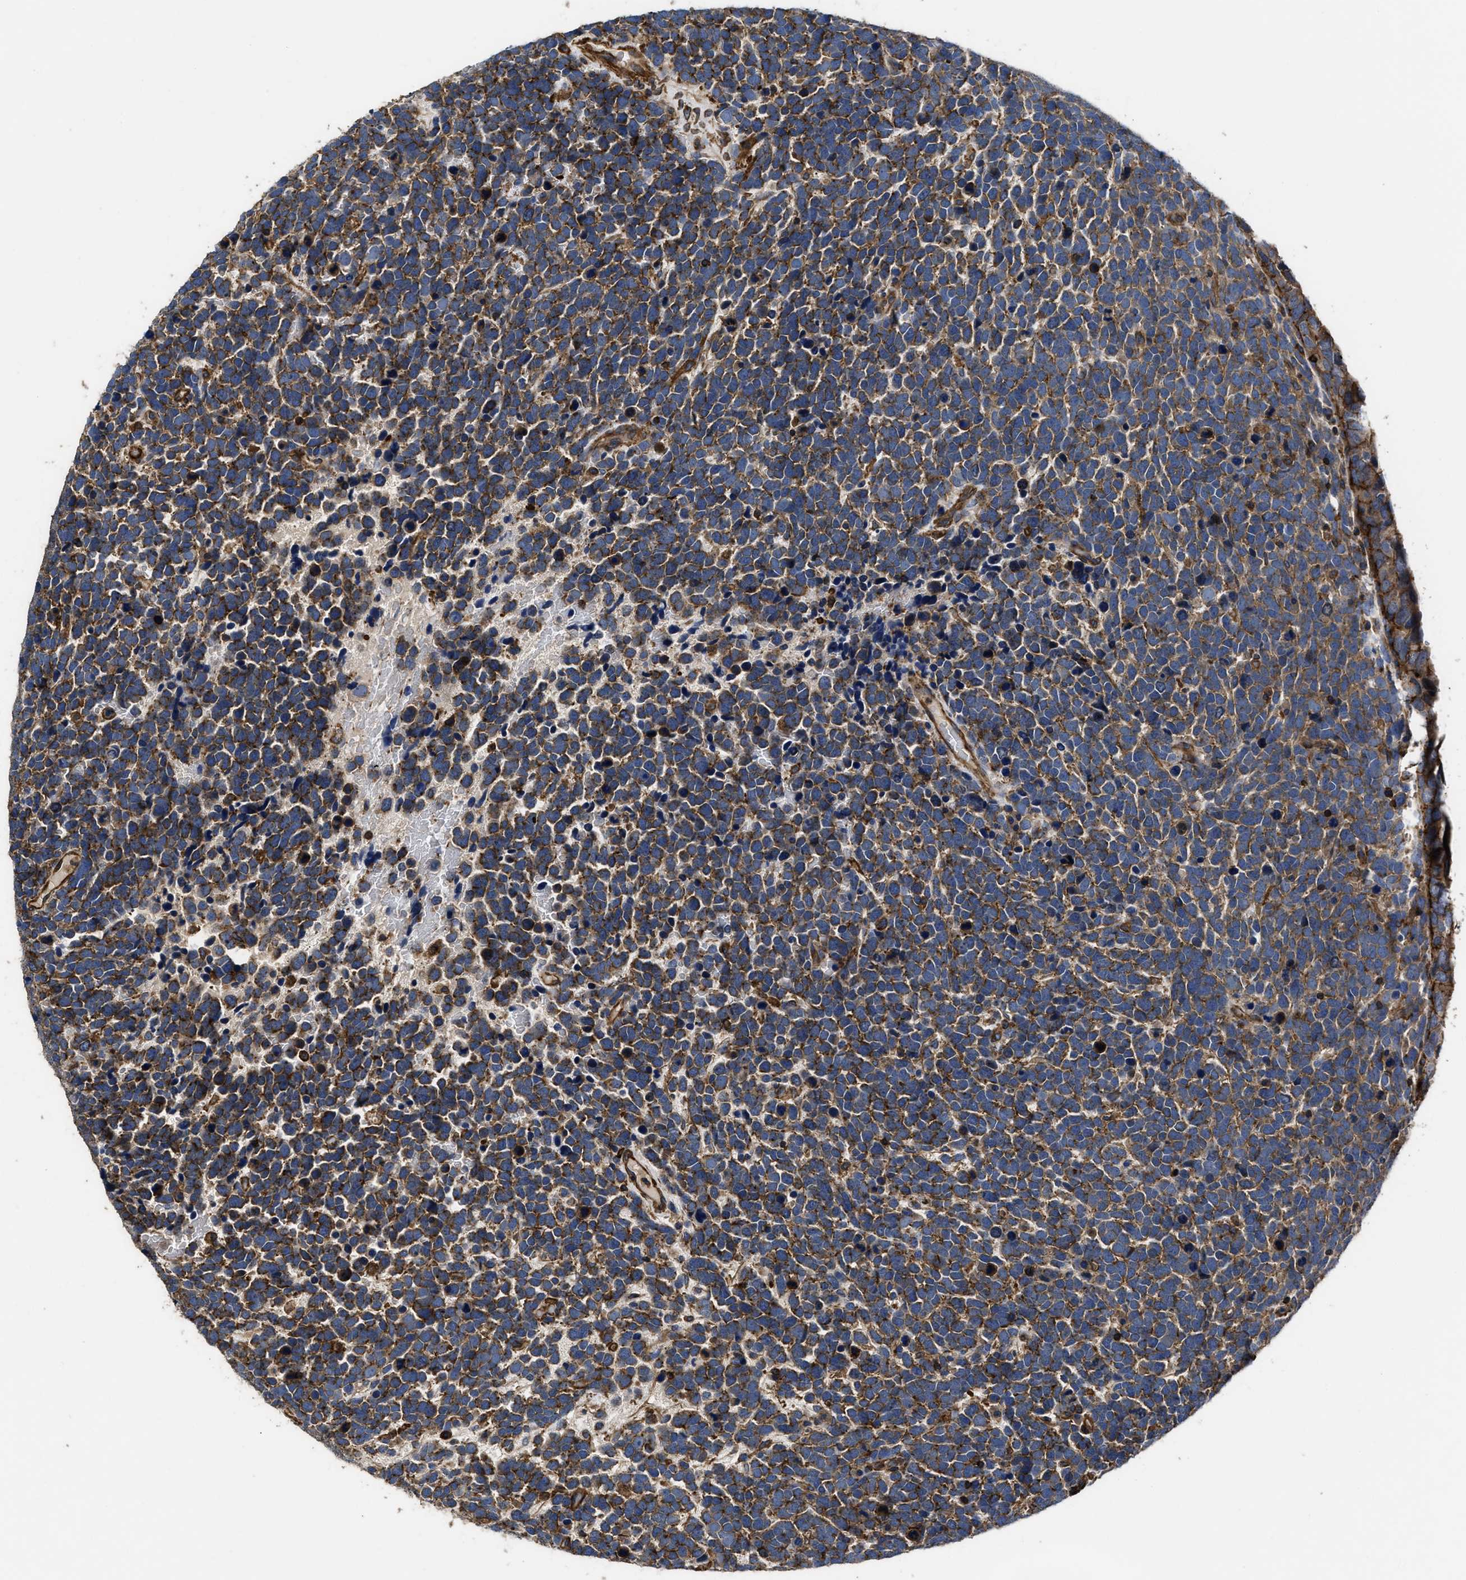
{"staining": {"intensity": "moderate", "quantity": ">75%", "location": "cytoplasmic/membranous"}, "tissue": "urothelial cancer", "cell_type": "Tumor cells", "image_type": "cancer", "snomed": [{"axis": "morphology", "description": "Urothelial carcinoma, High grade"}, {"axis": "topography", "description": "Urinary bladder"}], "caption": "A high-resolution photomicrograph shows immunohistochemistry (IHC) staining of urothelial cancer, which reveals moderate cytoplasmic/membranous positivity in approximately >75% of tumor cells. The protein of interest is stained brown, and the nuclei are stained in blue (DAB (3,3'-diaminobenzidine) IHC with brightfield microscopy, high magnification).", "gene": "SCUBE2", "patient": {"sex": "female", "age": 82}}